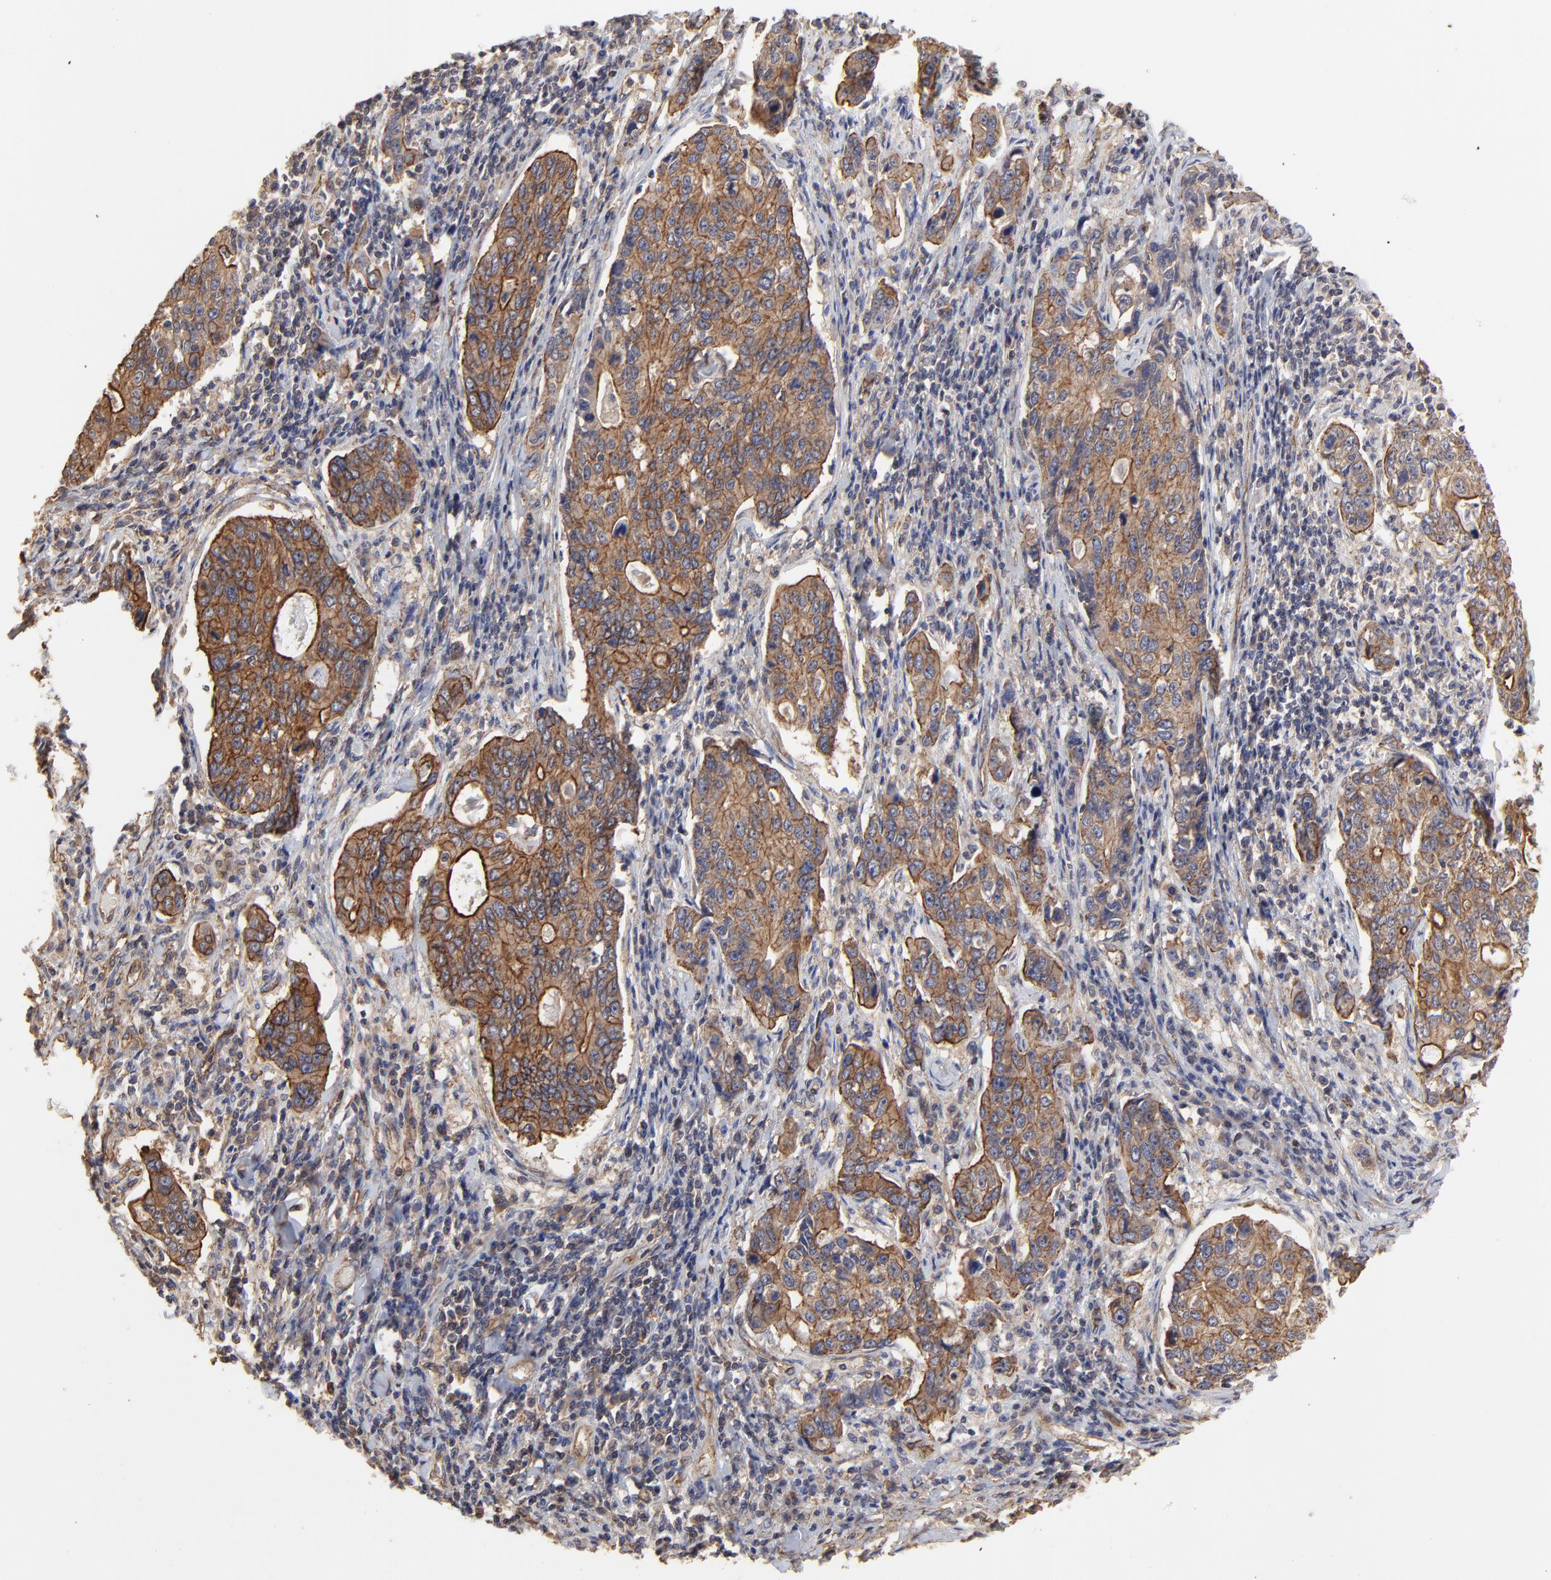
{"staining": {"intensity": "moderate", "quantity": ">75%", "location": "cytoplasmic/membranous"}, "tissue": "stomach cancer", "cell_type": "Tumor cells", "image_type": "cancer", "snomed": [{"axis": "morphology", "description": "Adenocarcinoma, NOS"}, {"axis": "topography", "description": "Esophagus"}, {"axis": "topography", "description": "Stomach"}], "caption": "A high-resolution micrograph shows immunohistochemistry (IHC) staining of stomach adenocarcinoma, which reveals moderate cytoplasmic/membranous staining in about >75% of tumor cells.", "gene": "ARMT1", "patient": {"sex": "male", "age": 74}}